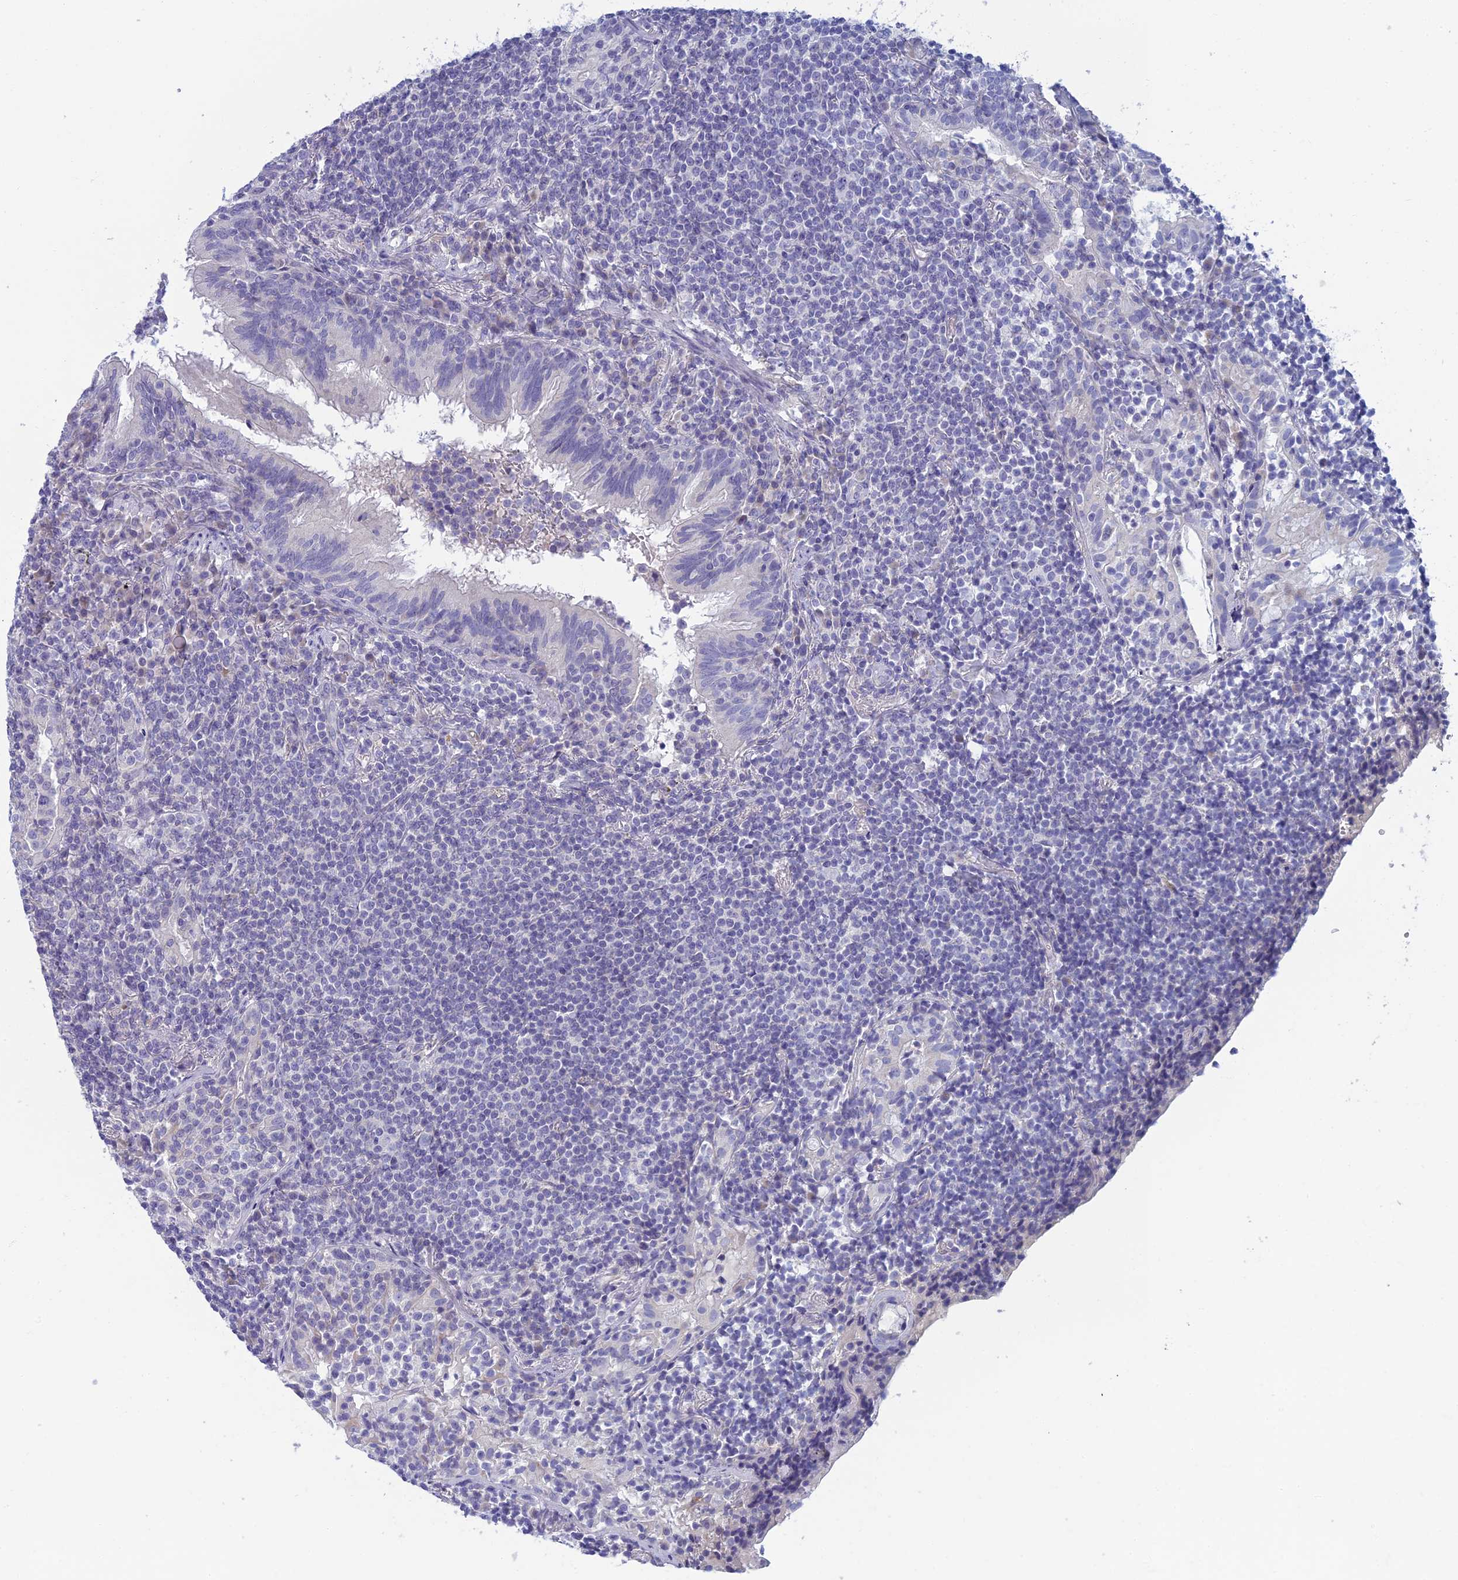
{"staining": {"intensity": "negative", "quantity": "none", "location": "none"}, "tissue": "lymphoma", "cell_type": "Tumor cells", "image_type": "cancer", "snomed": [{"axis": "morphology", "description": "Malignant lymphoma, non-Hodgkin's type, Low grade"}, {"axis": "topography", "description": "Lung"}], "caption": "An immunohistochemistry (IHC) photomicrograph of malignant lymphoma, non-Hodgkin's type (low-grade) is shown. There is no staining in tumor cells of malignant lymphoma, non-Hodgkin's type (low-grade).", "gene": "SLC25A41", "patient": {"sex": "female", "age": 71}}